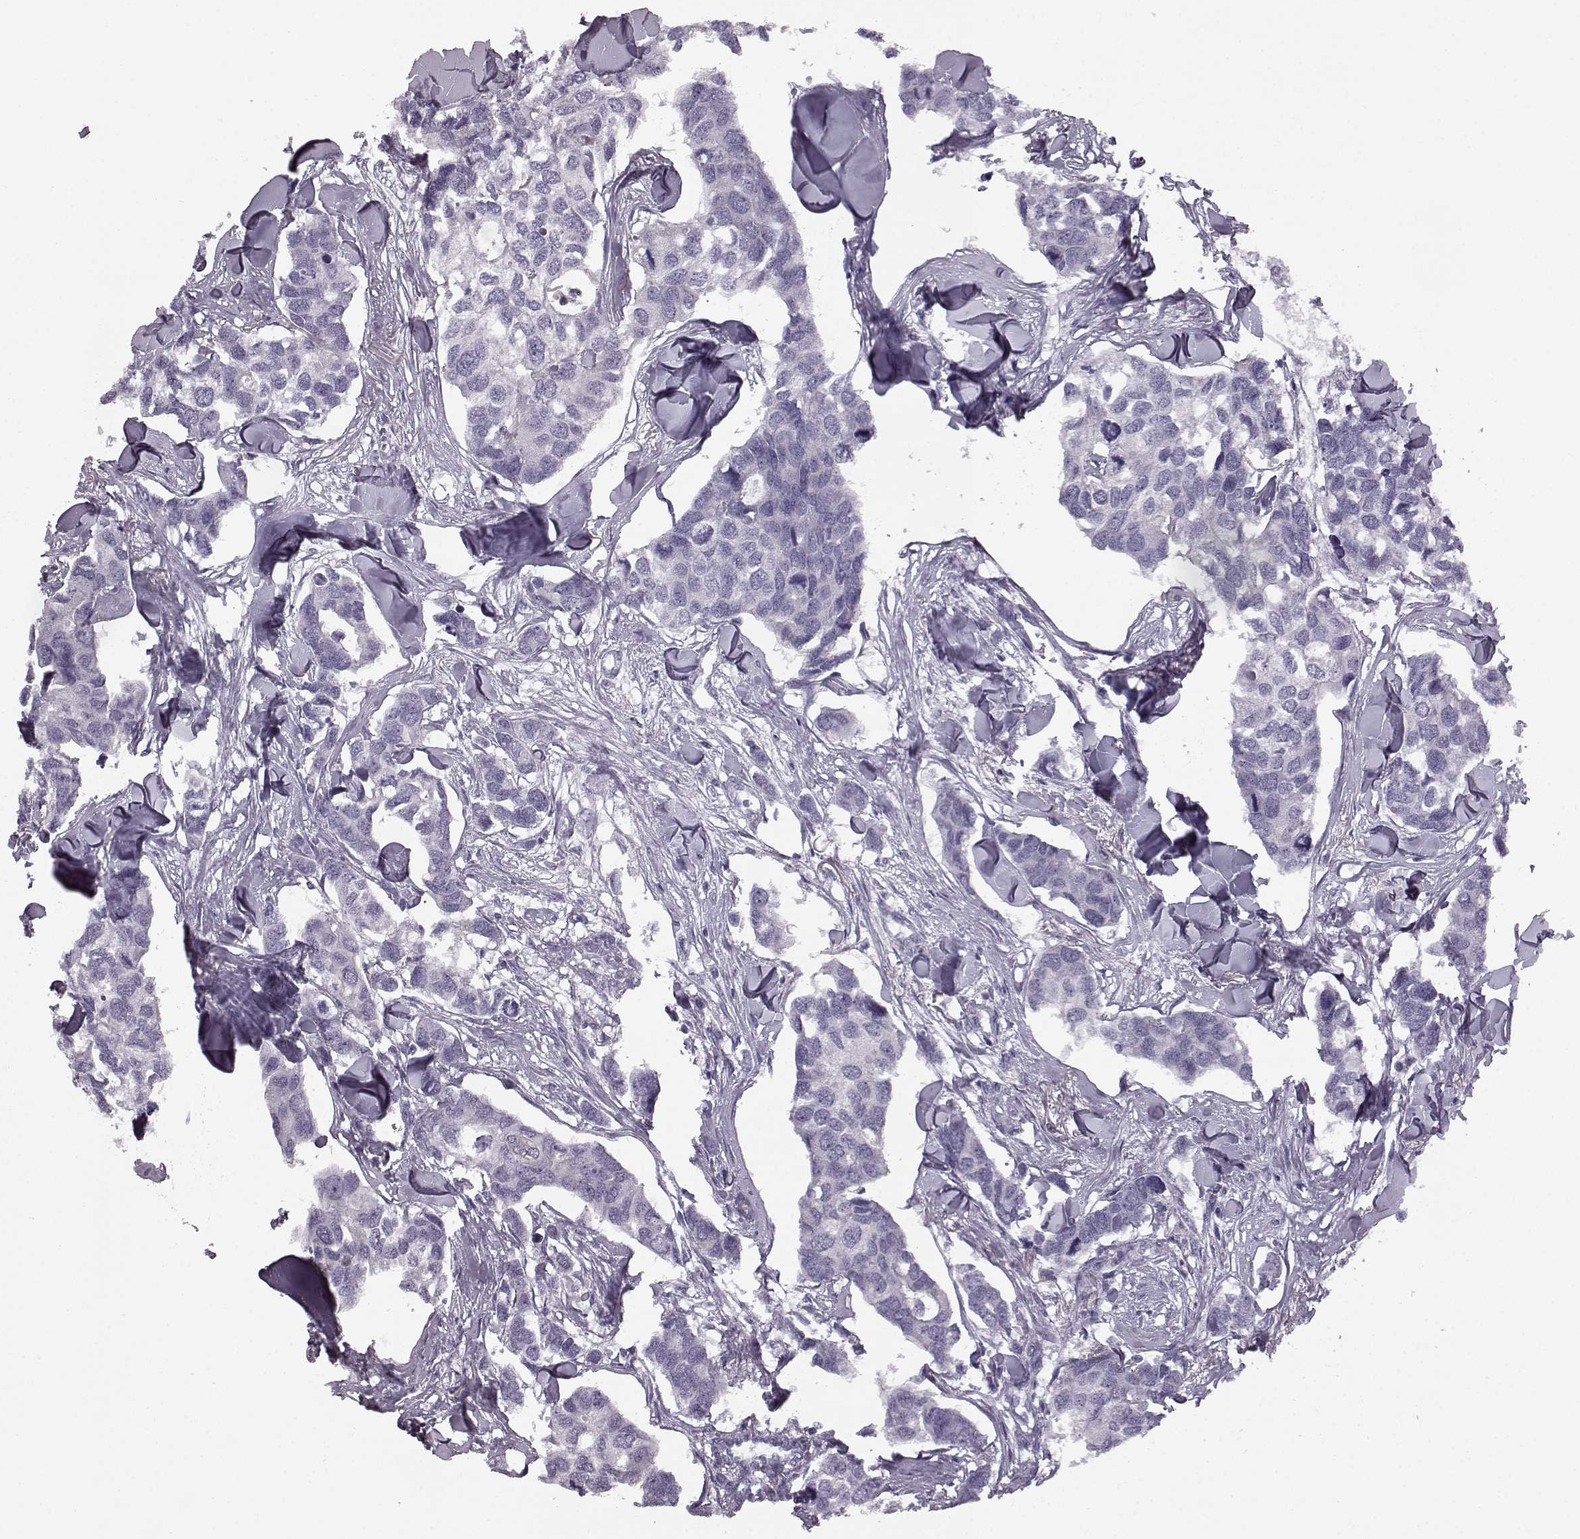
{"staining": {"intensity": "negative", "quantity": "none", "location": "none"}, "tissue": "breast cancer", "cell_type": "Tumor cells", "image_type": "cancer", "snomed": [{"axis": "morphology", "description": "Duct carcinoma"}, {"axis": "topography", "description": "Breast"}], "caption": "IHC micrograph of neoplastic tissue: breast cancer (intraductal carcinoma) stained with DAB (3,3'-diaminobenzidine) exhibits no significant protein positivity in tumor cells. Brightfield microscopy of IHC stained with DAB (3,3'-diaminobenzidine) (brown) and hematoxylin (blue), captured at high magnification.", "gene": "ODAD4", "patient": {"sex": "female", "age": 83}}